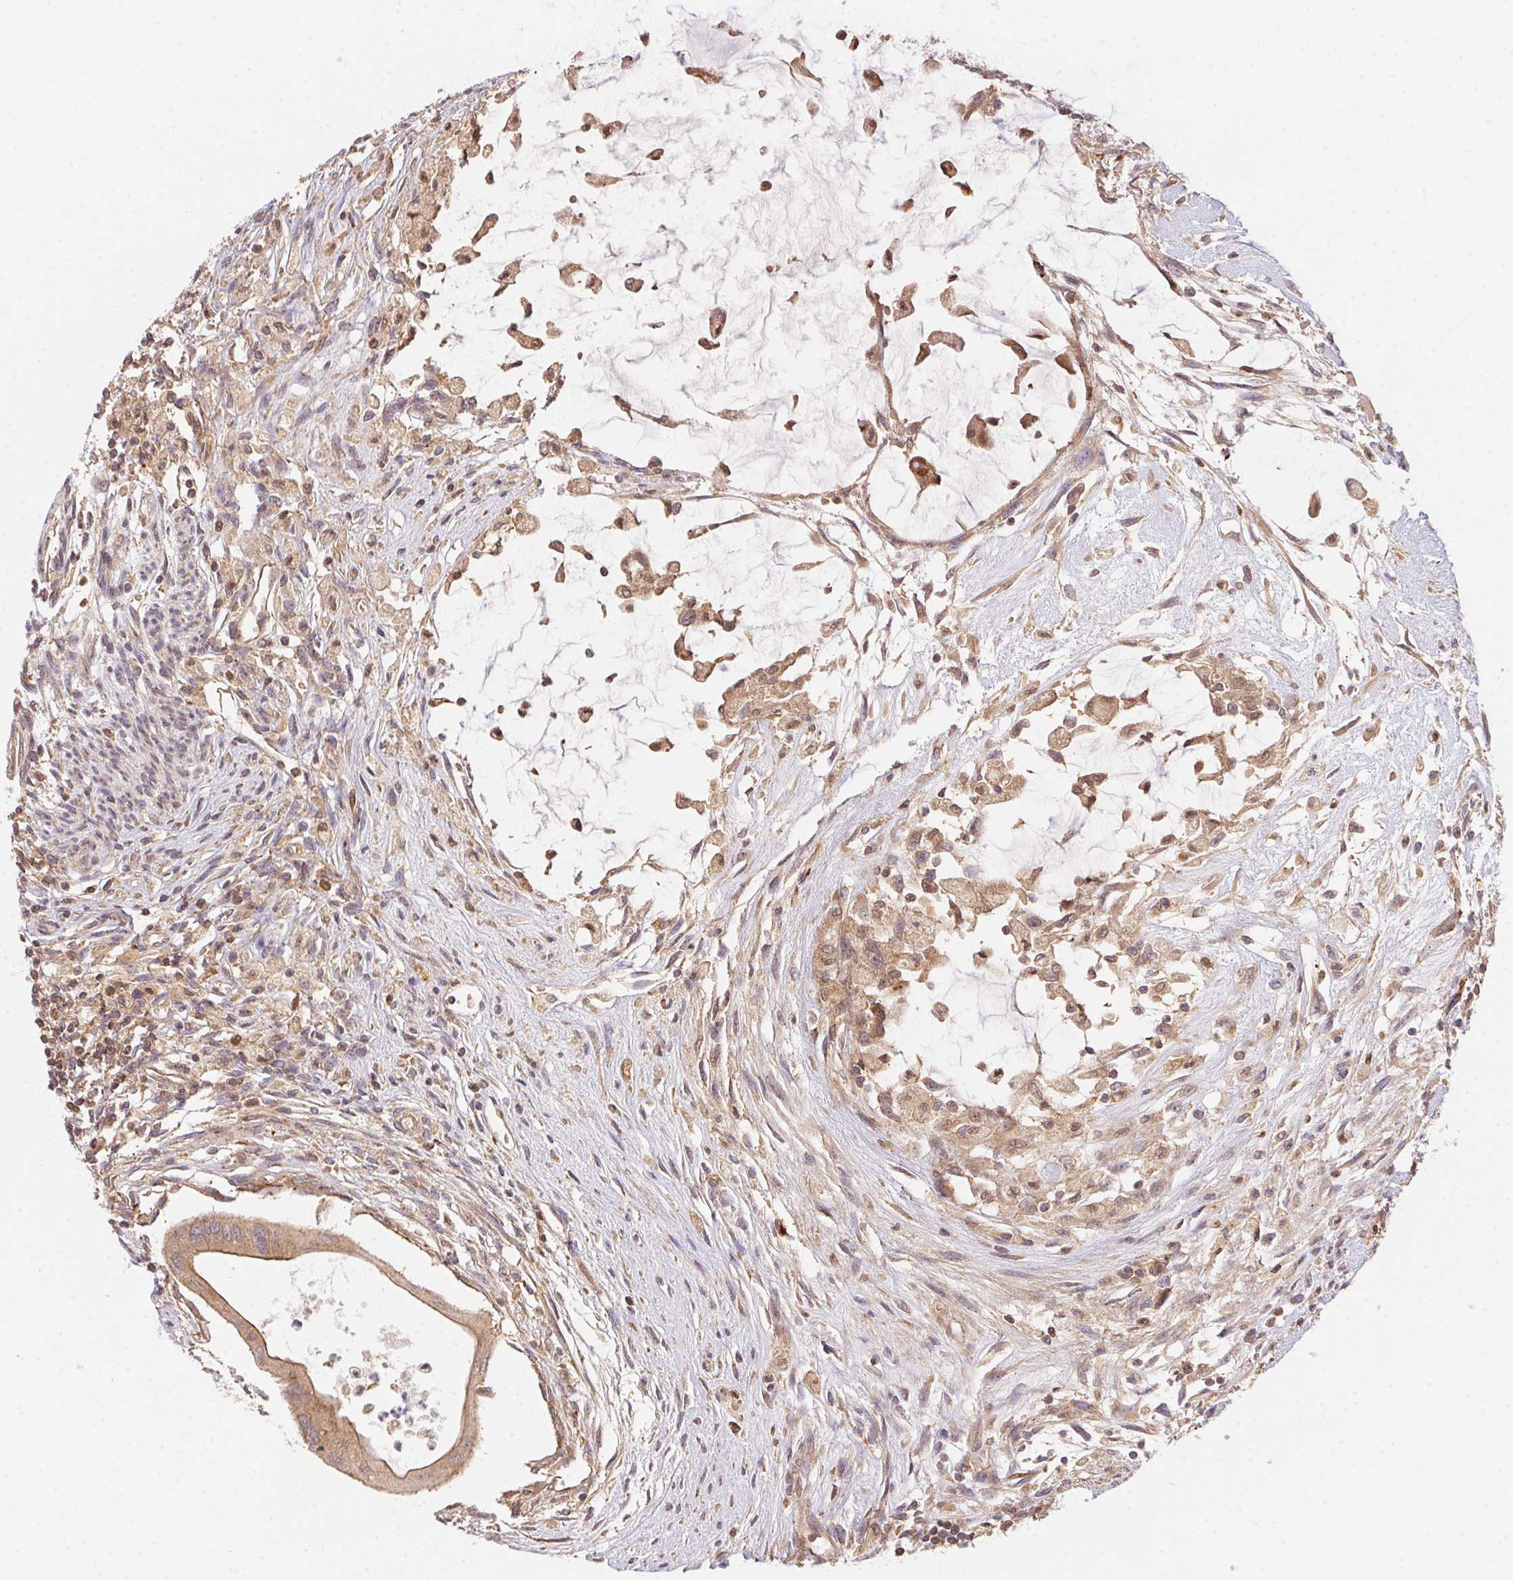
{"staining": {"intensity": "moderate", "quantity": ">75%", "location": "cytoplasmic/membranous"}, "tissue": "testis cancer", "cell_type": "Tumor cells", "image_type": "cancer", "snomed": [{"axis": "morphology", "description": "Carcinoma, Embryonal, NOS"}, {"axis": "topography", "description": "Testis"}], "caption": "A brown stain shows moderate cytoplasmic/membranous expression of a protein in testis cancer (embryonal carcinoma) tumor cells.", "gene": "MEX3D", "patient": {"sex": "male", "age": 37}}